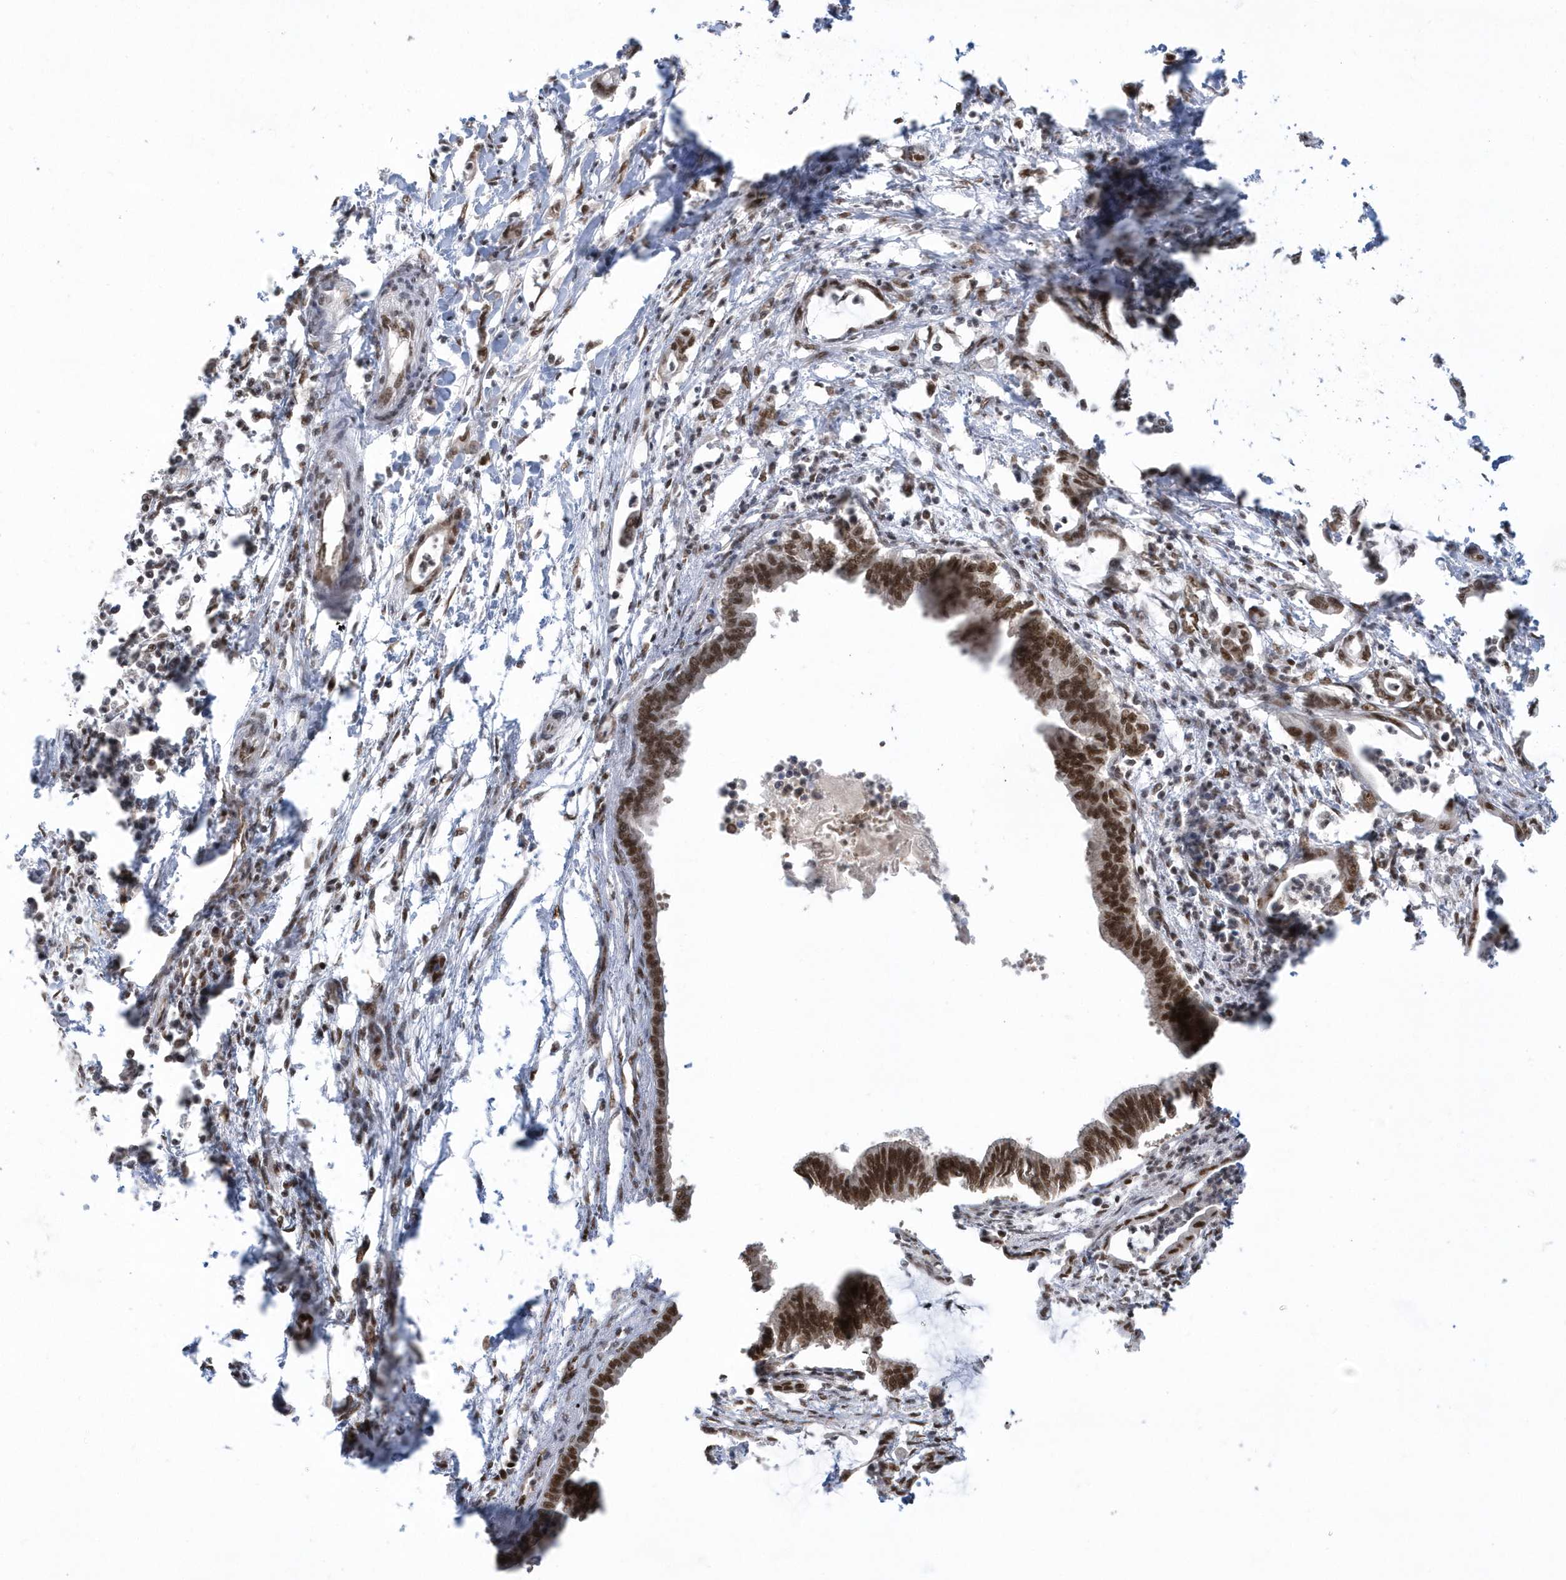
{"staining": {"intensity": "strong", "quantity": ">75%", "location": "nuclear"}, "tissue": "pancreatic cancer", "cell_type": "Tumor cells", "image_type": "cancer", "snomed": [{"axis": "morphology", "description": "Adenocarcinoma, NOS"}, {"axis": "topography", "description": "Pancreas"}], "caption": "Pancreatic adenocarcinoma tissue shows strong nuclear expression in approximately >75% of tumor cells, visualized by immunohistochemistry. The staining is performed using DAB (3,3'-diaminobenzidine) brown chromogen to label protein expression. The nuclei are counter-stained blue using hematoxylin.", "gene": "SEPHS1", "patient": {"sex": "female", "age": 55}}